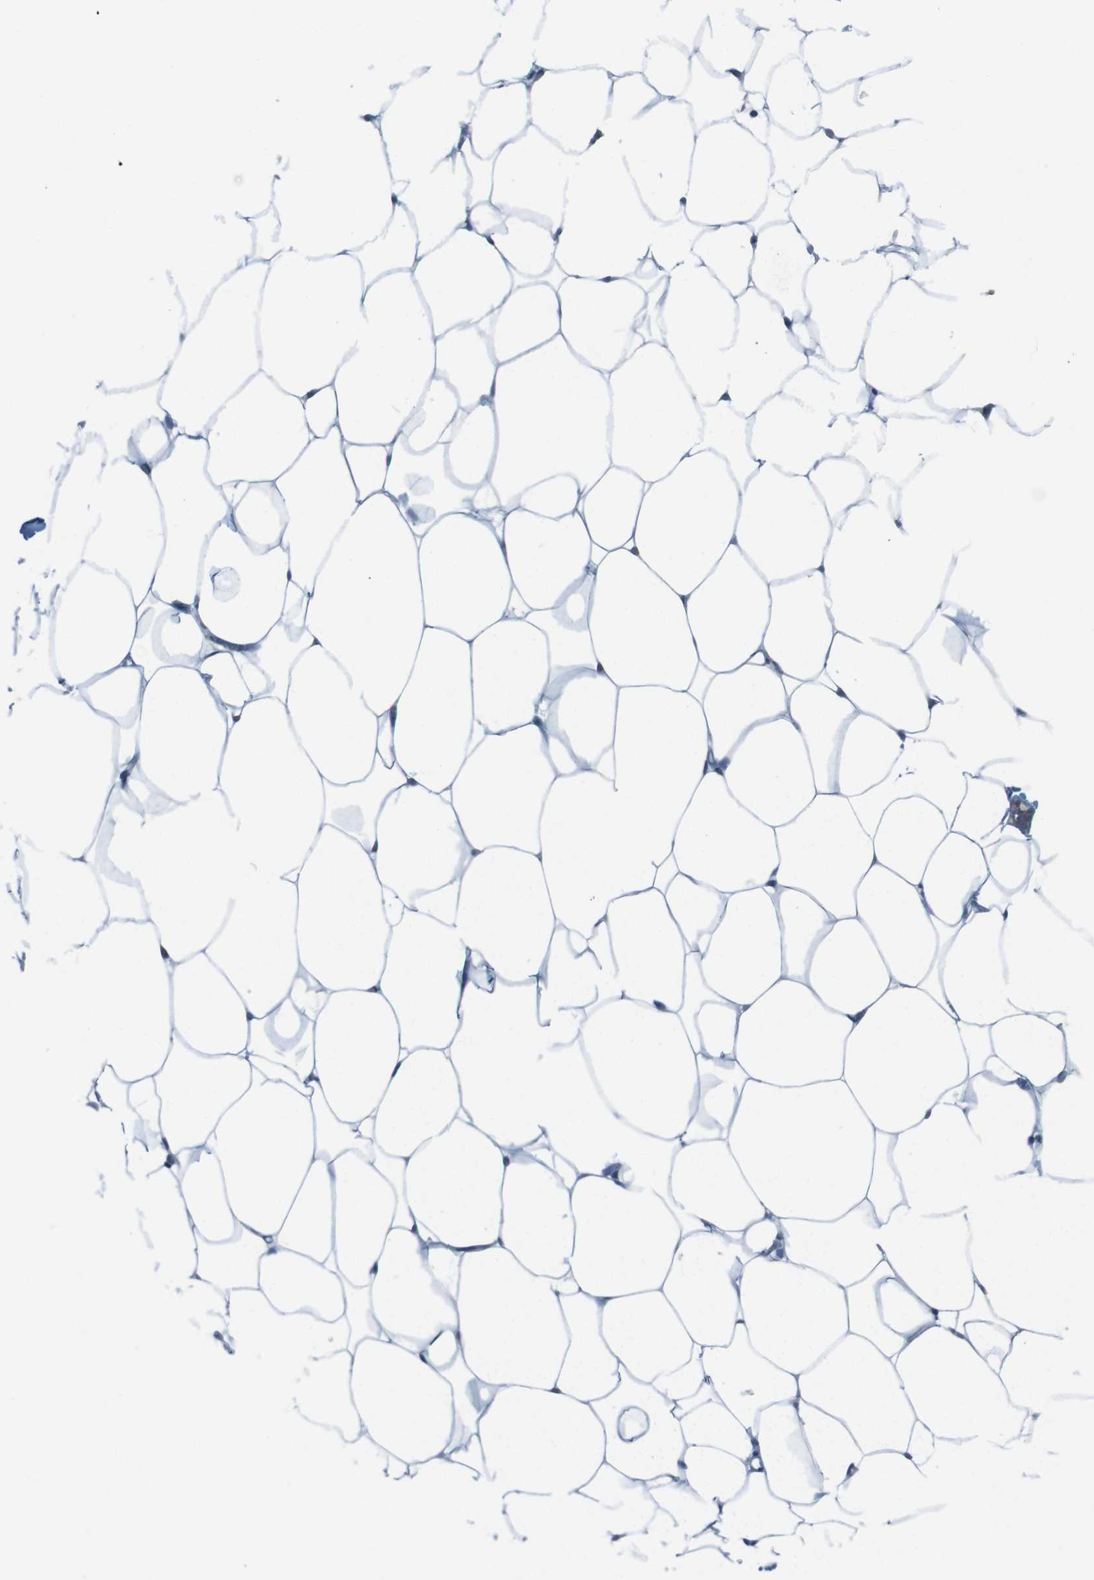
{"staining": {"intensity": "negative", "quantity": "none", "location": "none"}, "tissue": "adipose tissue", "cell_type": "Adipocytes", "image_type": "normal", "snomed": [{"axis": "morphology", "description": "Normal tissue, NOS"}, {"axis": "topography", "description": "Breast"}, {"axis": "topography", "description": "Adipose tissue"}], "caption": "DAB immunohistochemical staining of benign human adipose tissue shows no significant expression in adipocytes.", "gene": "ST6GAL1", "patient": {"sex": "female", "age": 25}}